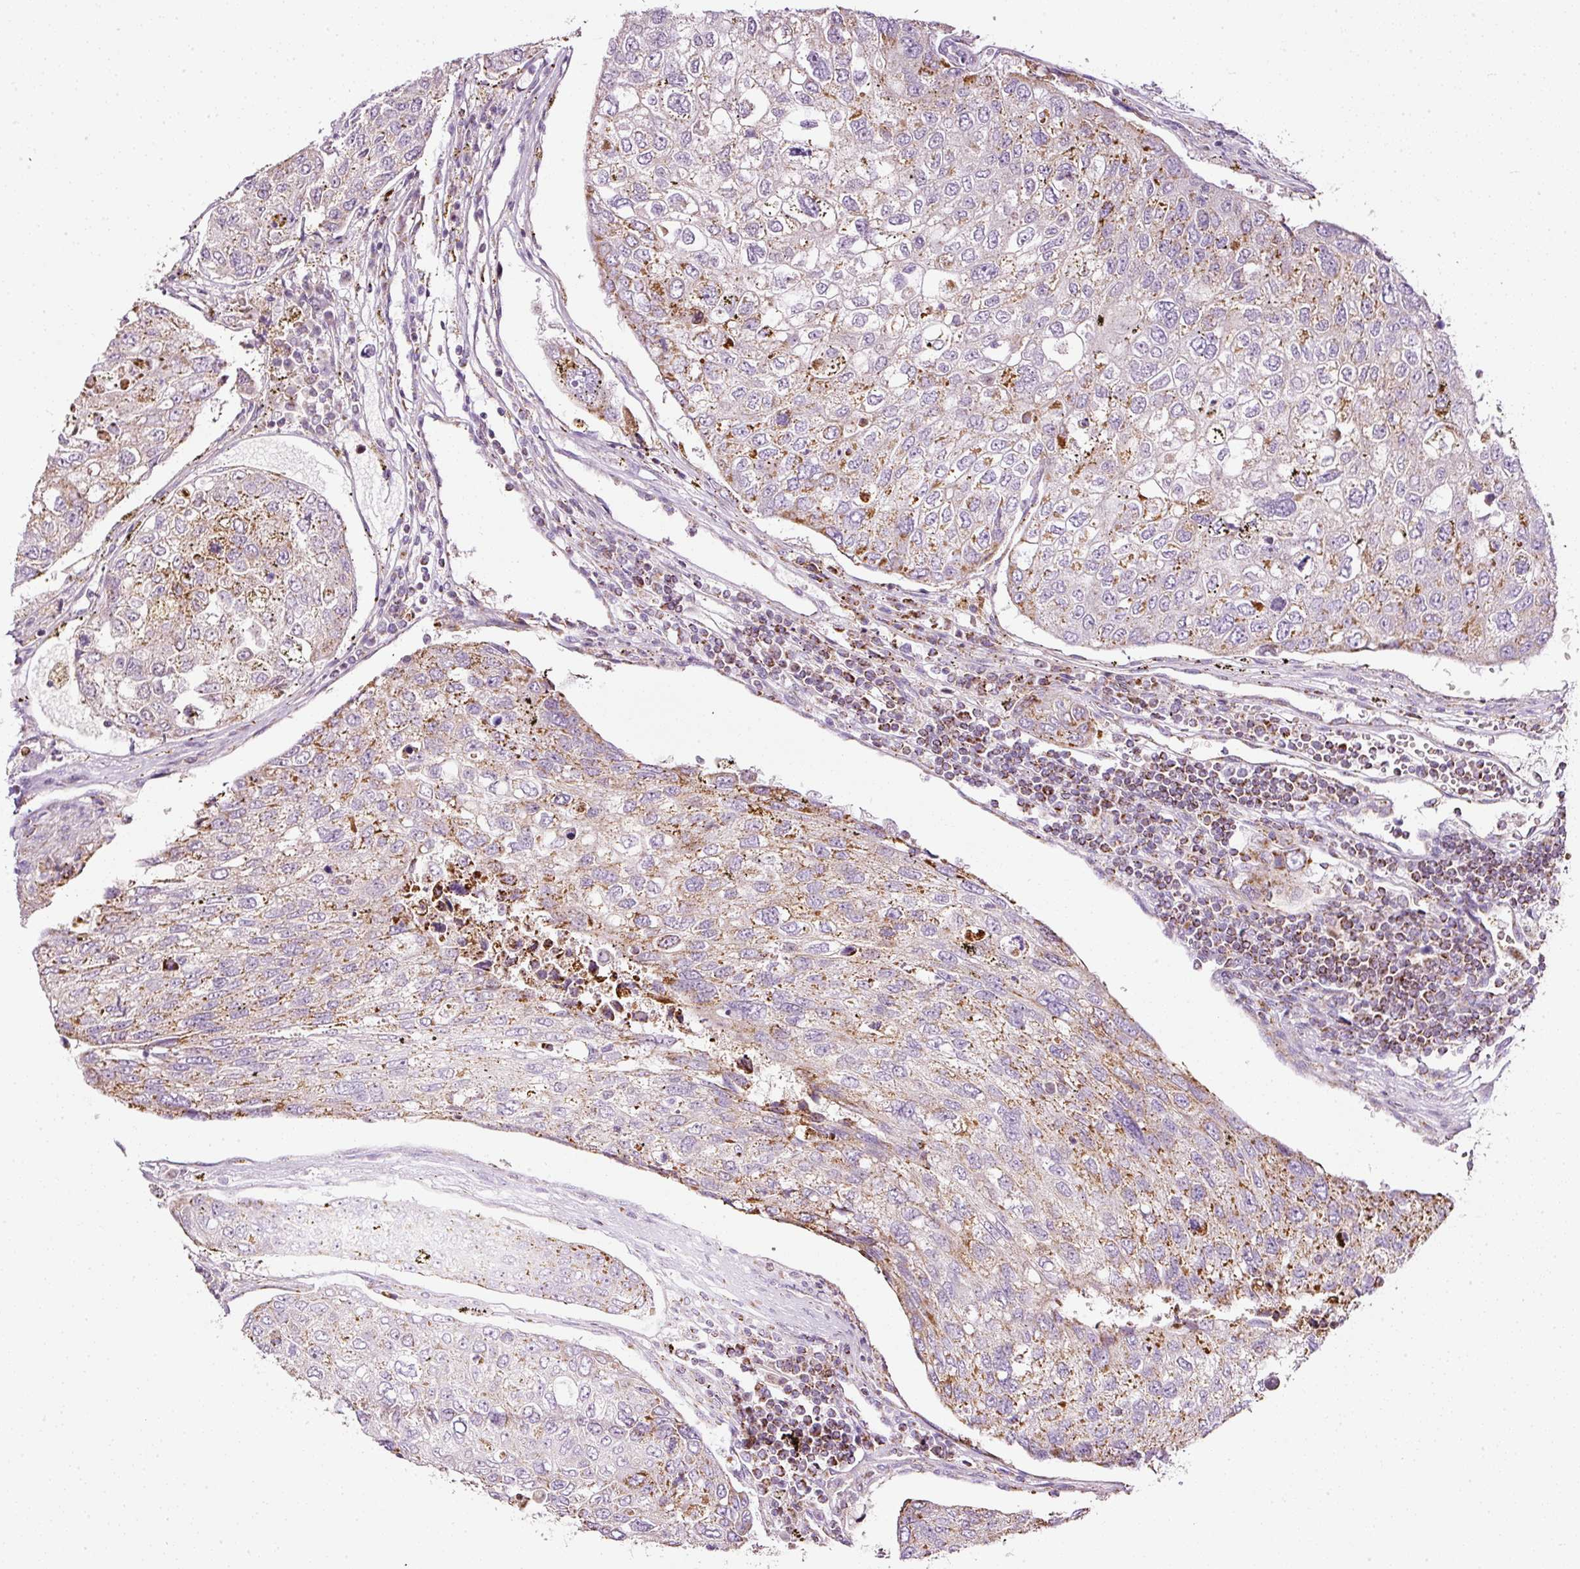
{"staining": {"intensity": "moderate", "quantity": "<25%", "location": "cytoplasmic/membranous"}, "tissue": "urothelial cancer", "cell_type": "Tumor cells", "image_type": "cancer", "snomed": [{"axis": "morphology", "description": "Urothelial carcinoma, High grade"}, {"axis": "topography", "description": "Lymph node"}, {"axis": "topography", "description": "Urinary bladder"}], "caption": "Urothelial carcinoma (high-grade) stained for a protein (brown) reveals moderate cytoplasmic/membranous positive staining in about <25% of tumor cells.", "gene": "SDHA", "patient": {"sex": "male", "age": 51}}